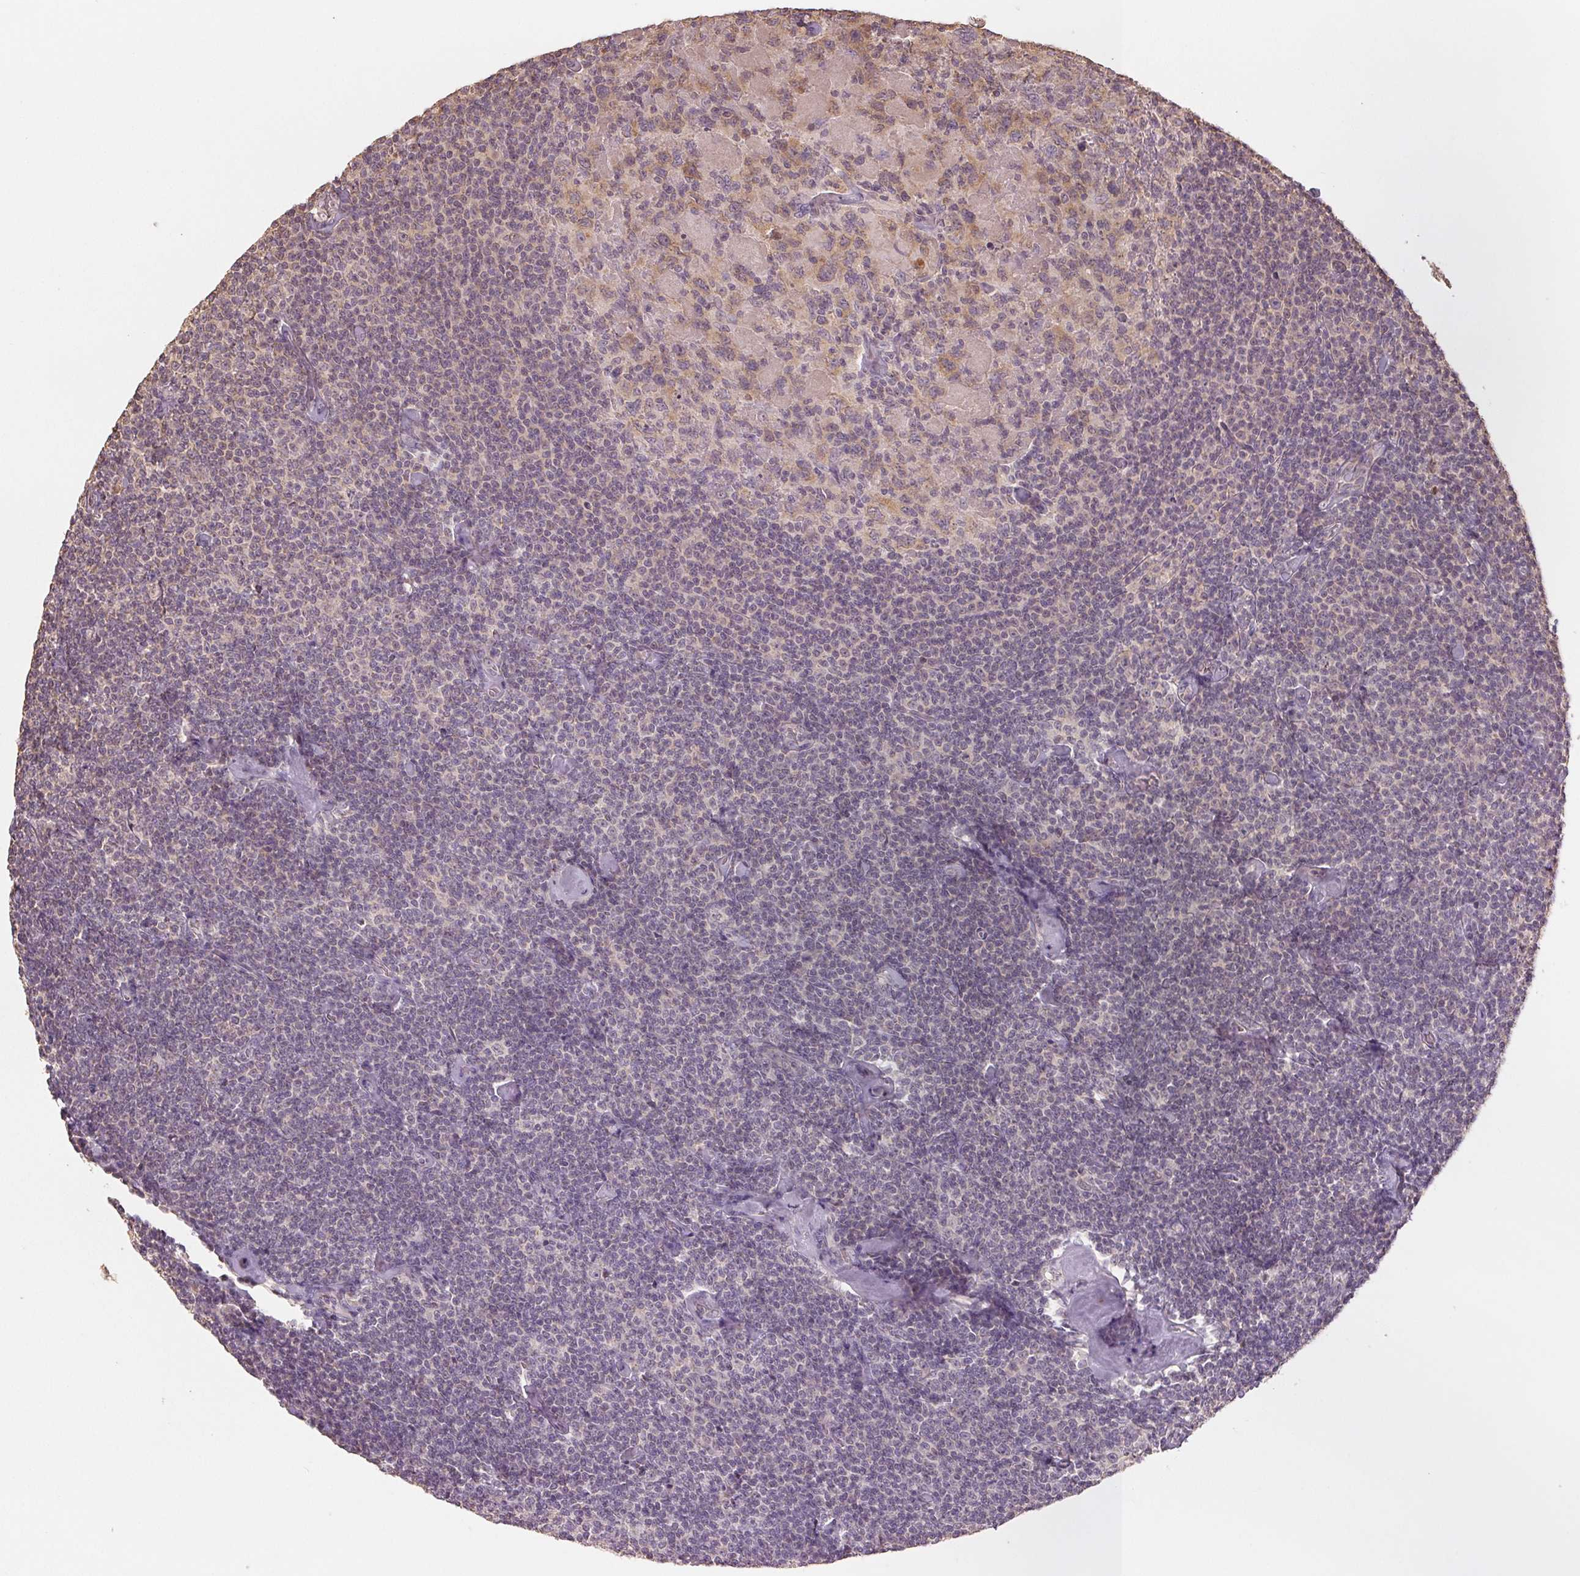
{"staining": {"intensity": "negative", "quantity": "none", "location": "none"}, "tissue": "lymphoma", "cell_type": "Tumor cells", "image_type": "cancer", "snomed": [{"axis": "morphology", "description": "Malignant lymphoma, non-Hodgkin's type, Low grade"}, {"axis": "topography", "description": "Lymph node"}], "caption": "This micrograph is of low-grade malignant lymphoma, non-Hodgkin's type stained with IHC to label a protein in brown with the nuclei are counter-stained blue. There is no expression in tumor cells.", "gene": "COX14", "patient": {"sex": "male", "age": 81}}